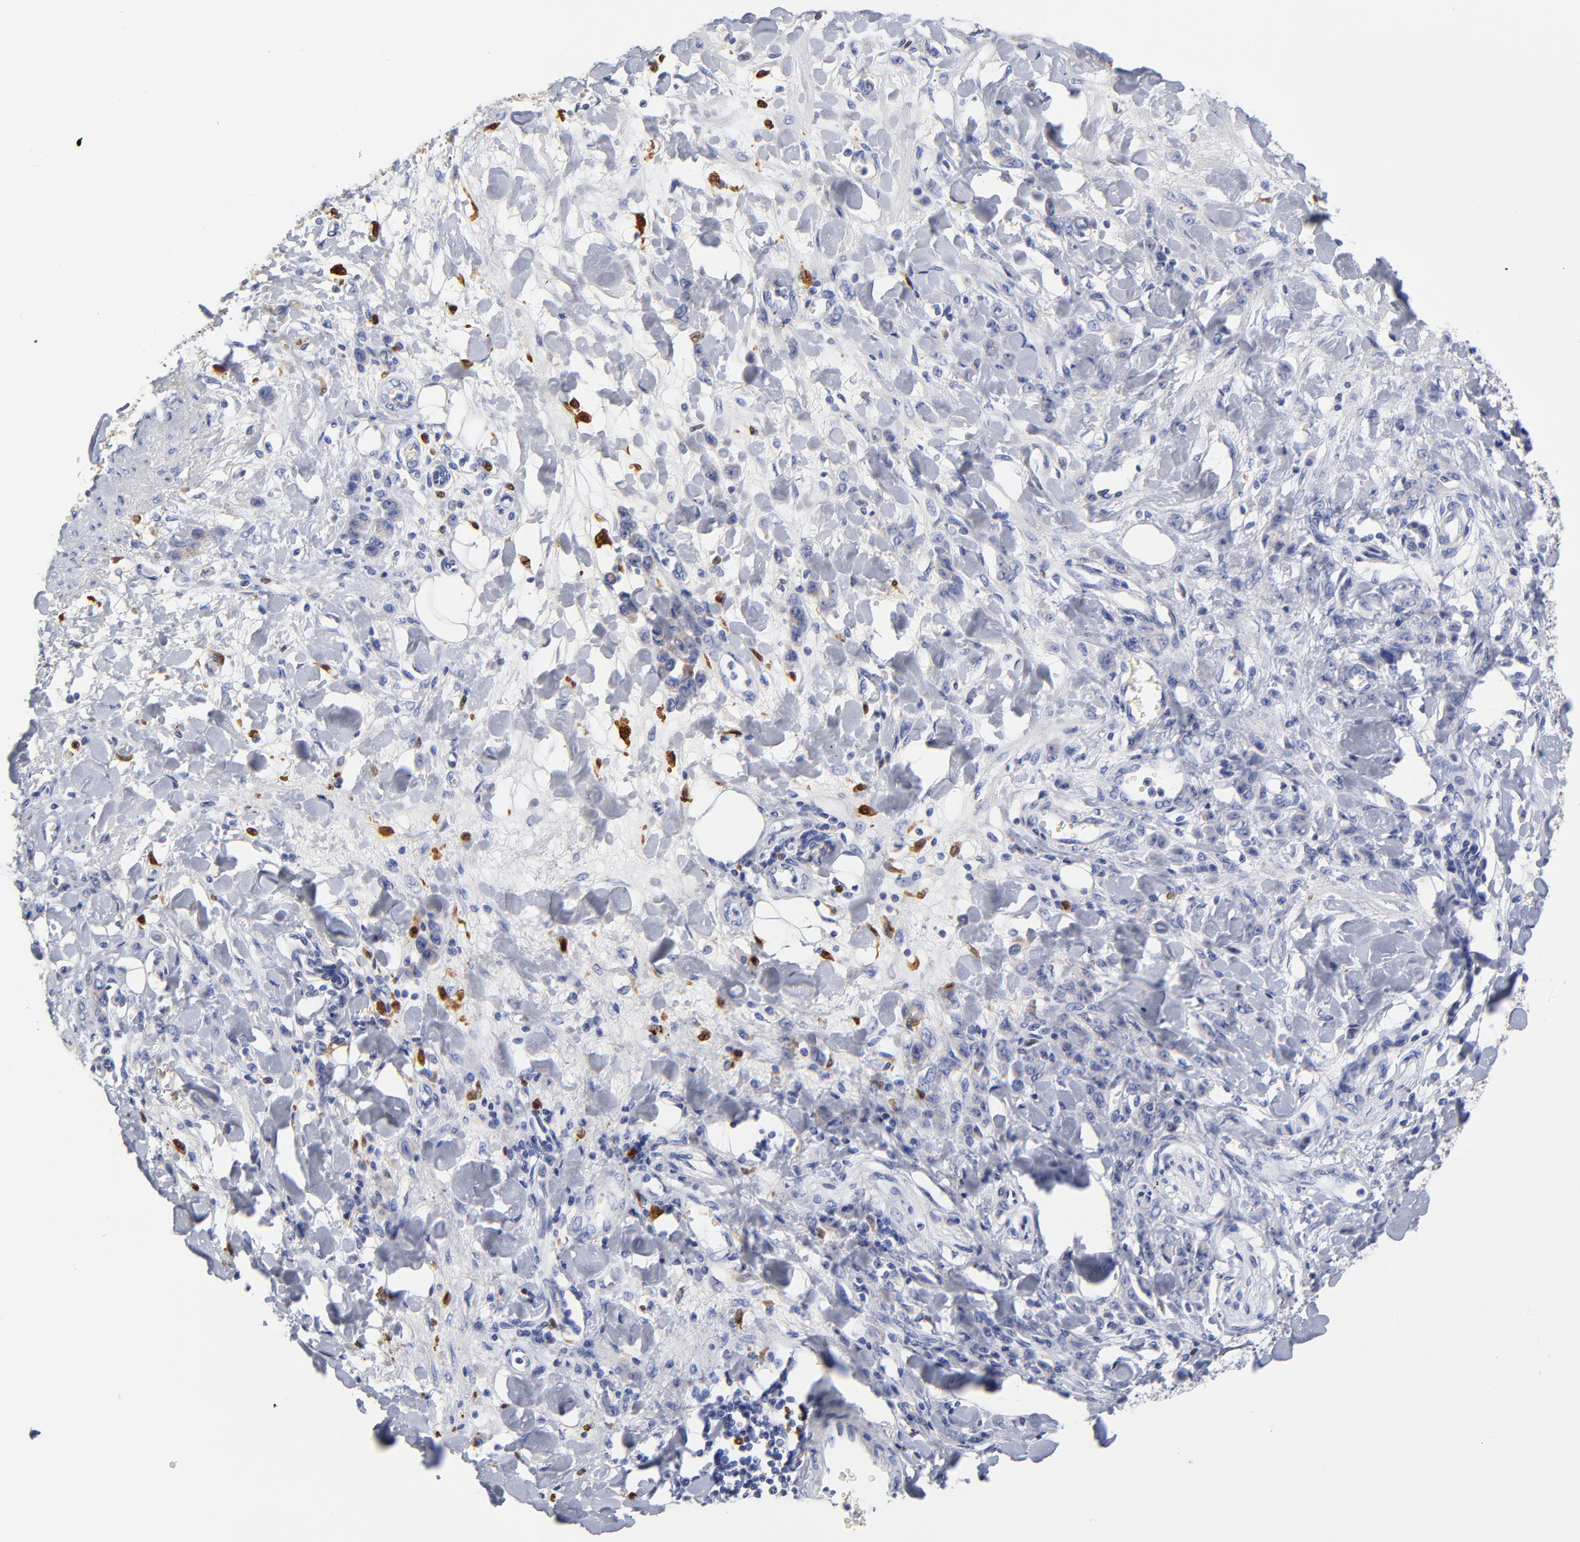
{"staining": {"intensity": "negative", "quantity": "none", "location": "none"}, "tissue": "stomach cancer", "cell_type": "Tumor cells", "image_type": "cancer", "snomed": [{"axis": "morphology", "description": "Normal tissue, NOS"}, {"axis": "morphology", "description": "Adenocarcinoma, NOS"}, {"axis": "topography", "description": "Stomach"}], "caption": "Photomicrograph shows no protein expression in tumor cells of stomach adenocarcinoma tissue. (DAB (3,3'-diaminobenzidine) IHC, high magnification).", "gene": "PTP4A1", "patient": {"sex": "male", "age": 82}}